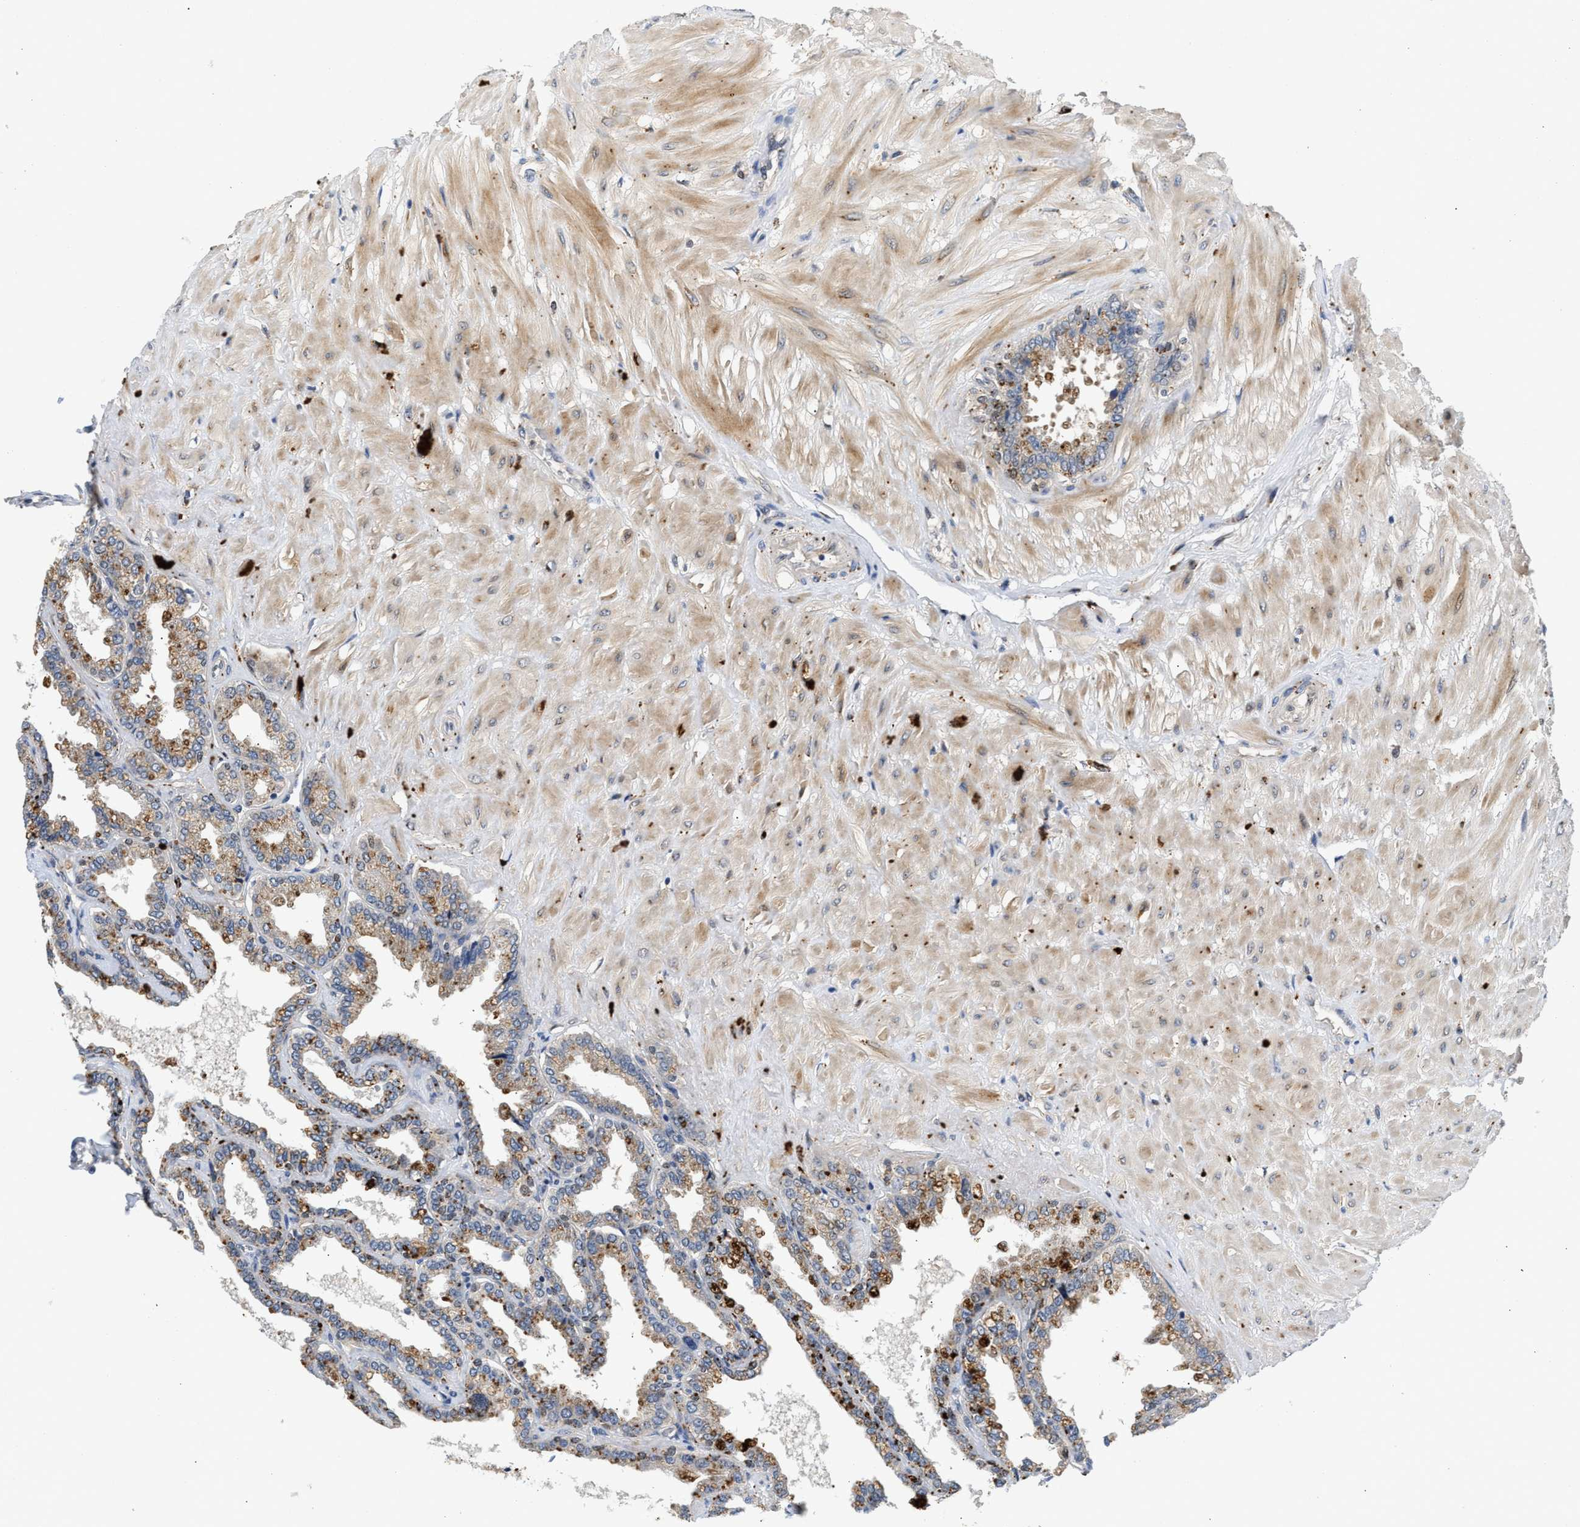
{"staining": {"intensity": "moderate", "quantity": "25%-75%", "location": "cytoplasmic/membranous"}, "tissue": "seminal vesicle", "cell_type": "Glandular cells", "image_type": "normal", "snomed": [{"axis": "morphology", "description": "Normal tissue, NOS"}, {"axis": "topography", "description": "Seminal veicle"}], "caption": "This image exhibits immunohistochemistry staining of normal human seminal vesicle, with medium moderate cytoplasmic/membranous staining in about 25%-75% of glandular cells.", "gene": "PPM1L", "patient": {"sex": "male", "age": 46}}